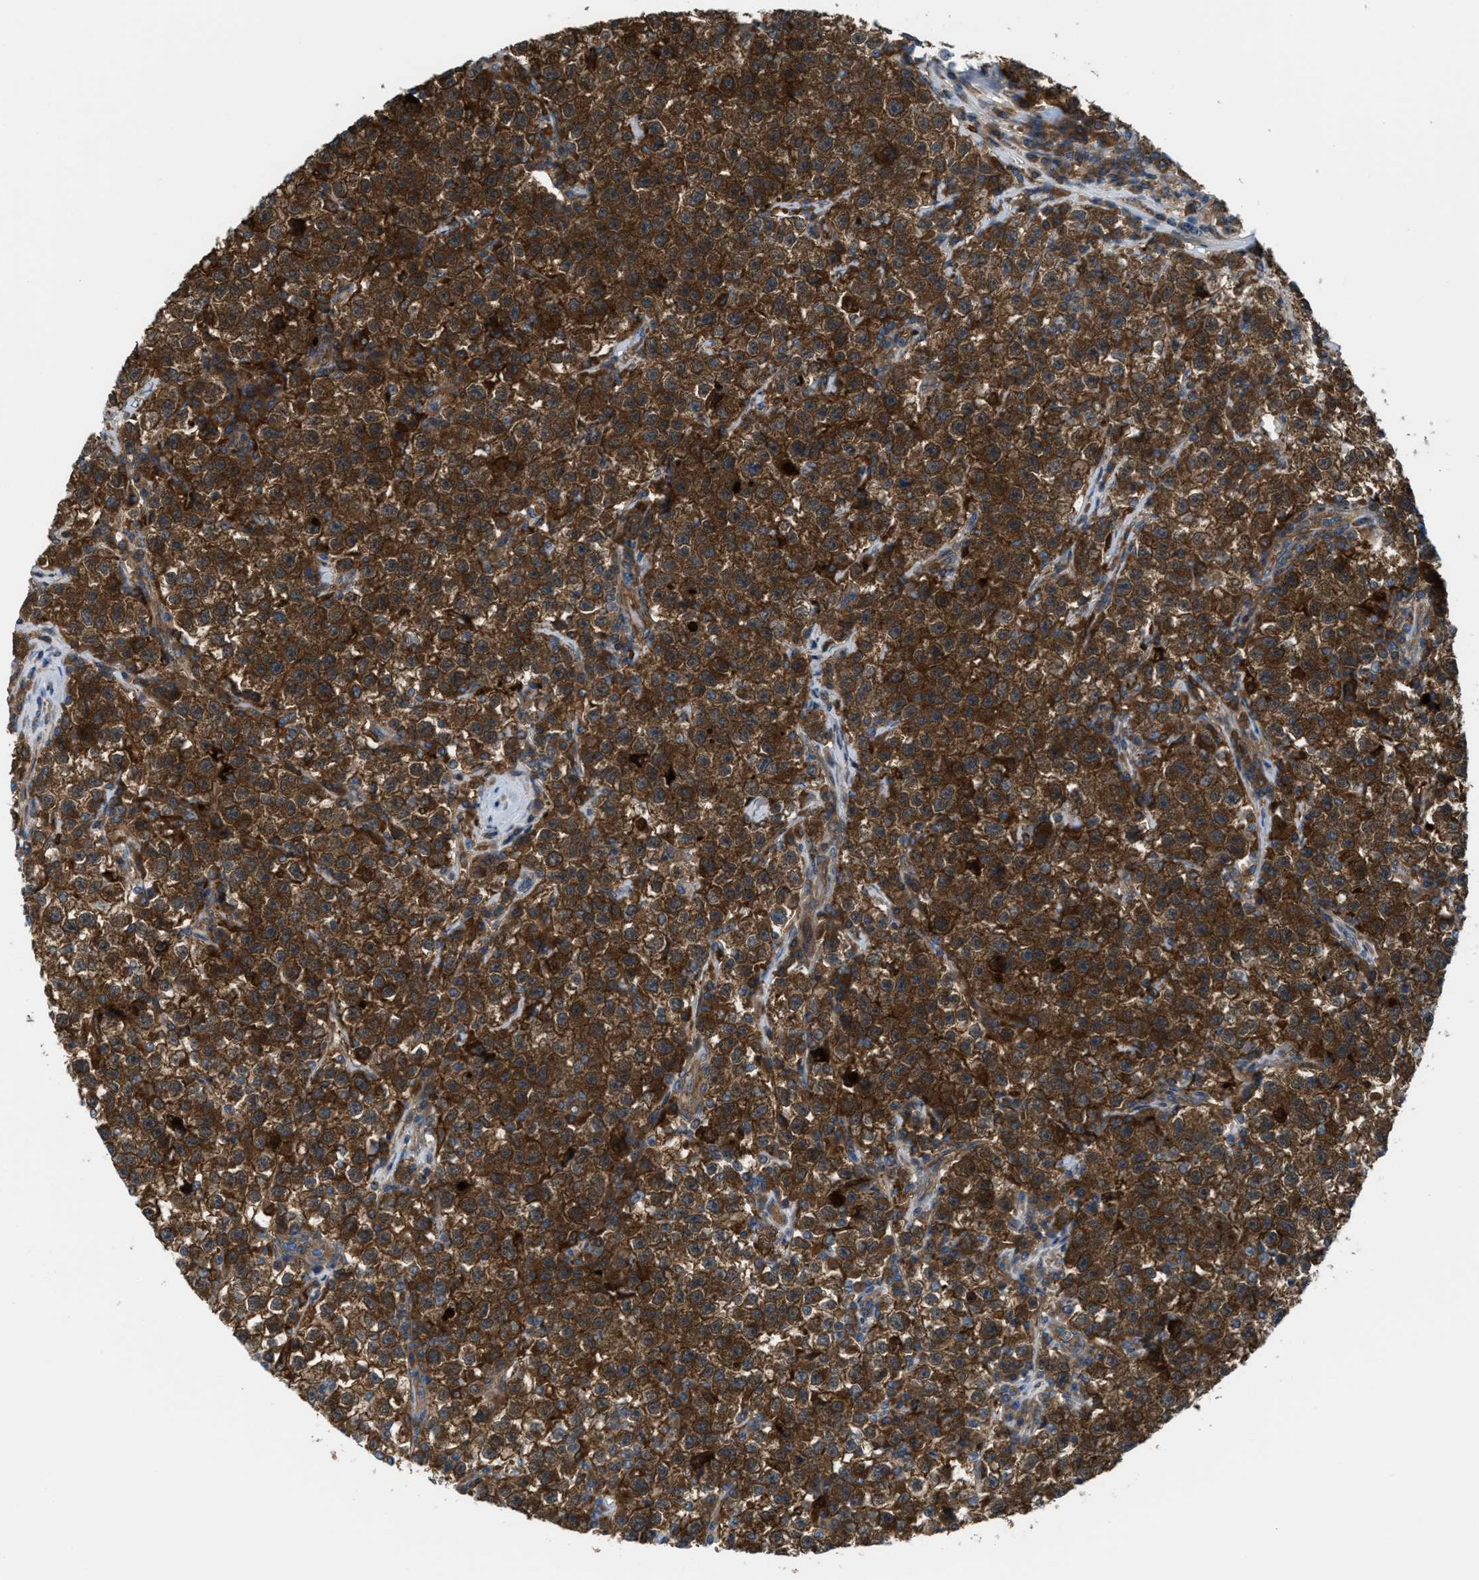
{"staining": {"intensity": "strong", "quantity": ">75%", "location": "cytoplasmic/membranous"}, "tissue": "testis cancer", "cell_type": "Tumor cells", "image_type": "cancer", "snomed": [{"axis": "morphology", "description": "Seminoma, NOS"}, {"axis": "topography", "description": "Testis"}], "caption": "Tumor cells reveal high levels of strong cytoplasmic/membranous expression in approximately >75% of cells in testis cancer.", "gene": "BAZ2B", "patient": {"sex": "male", "age": 22}}